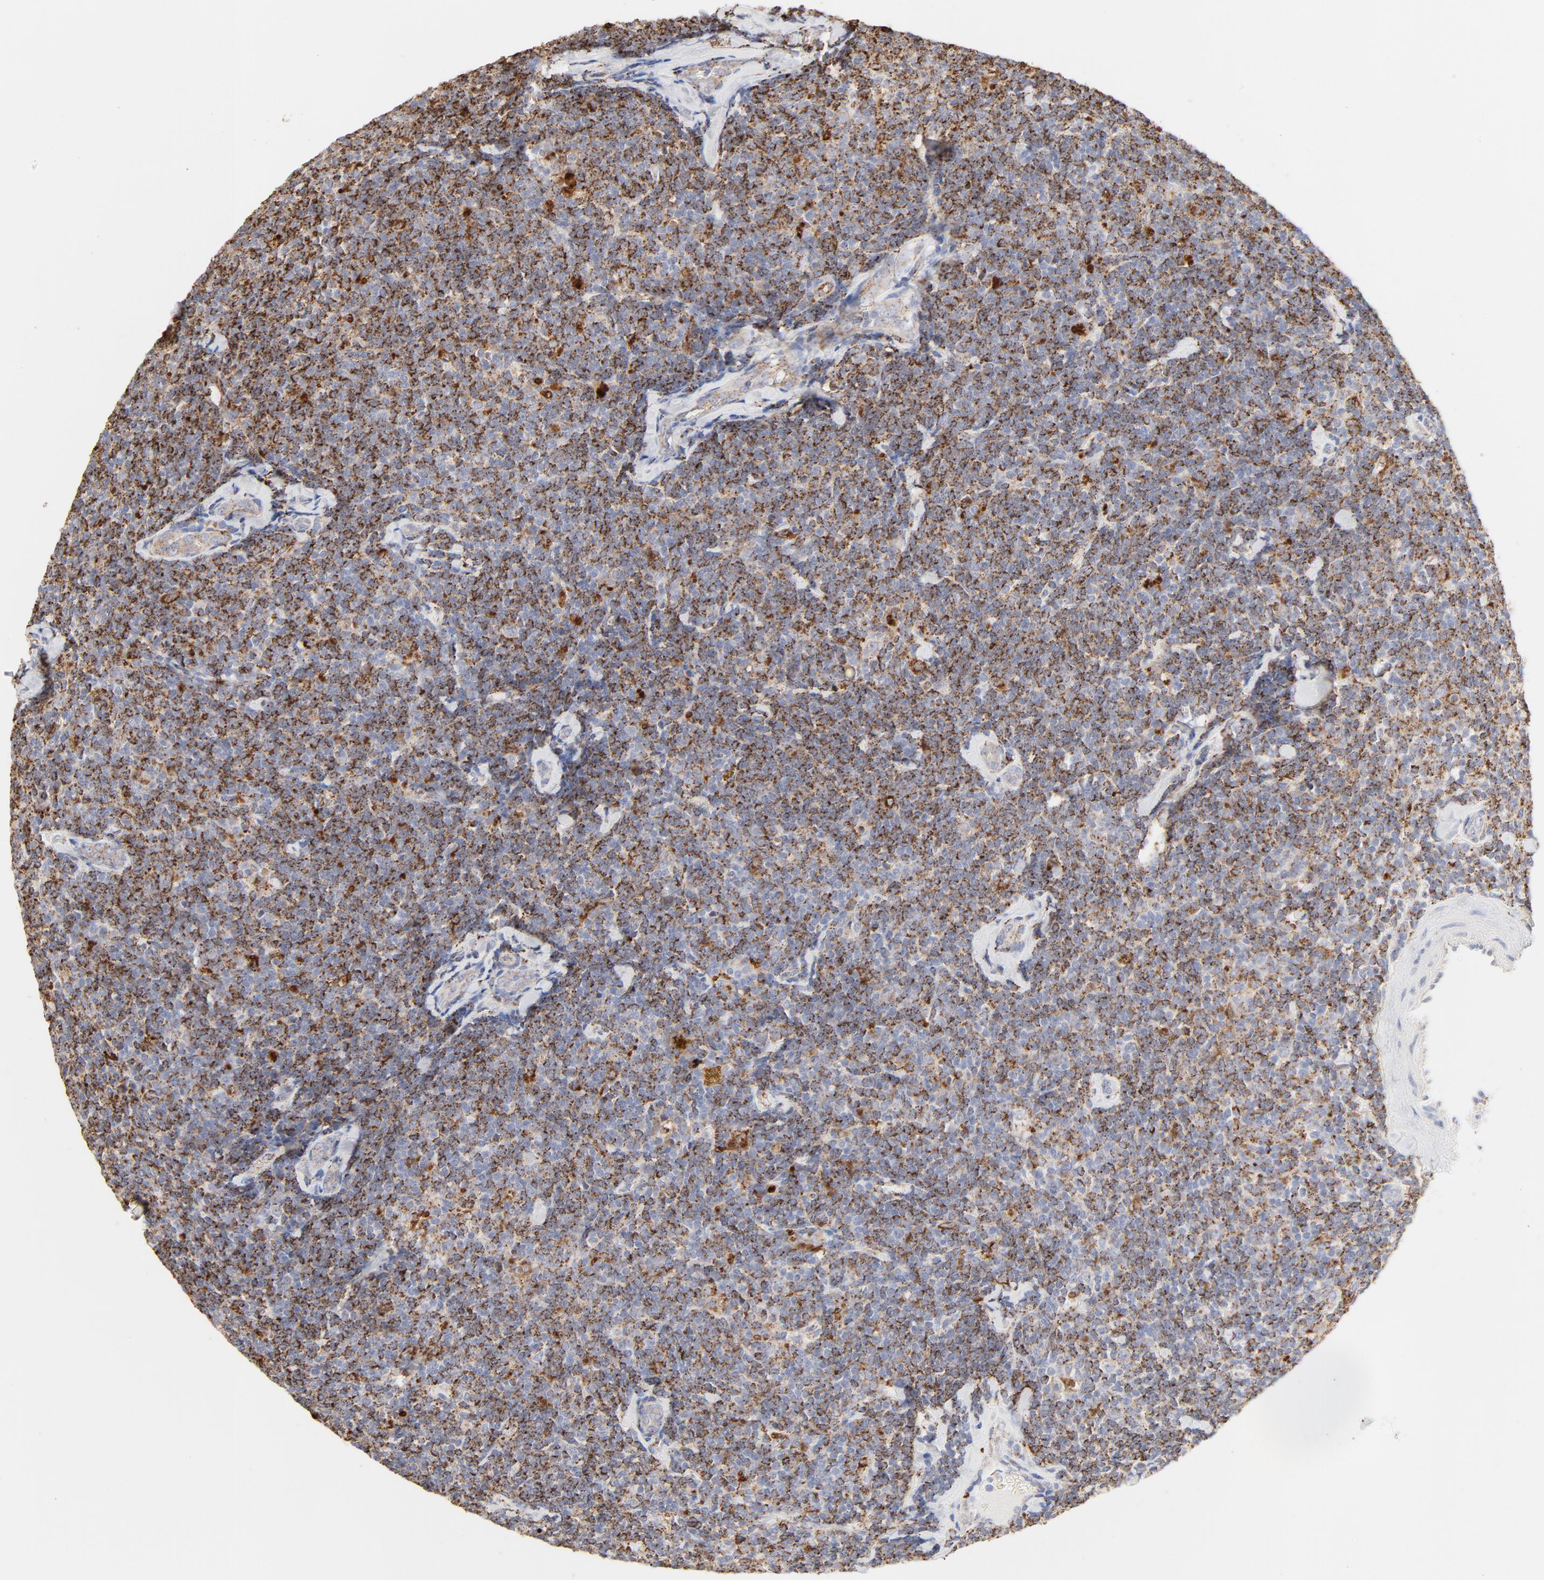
{"staining": {"intensity": "moderate", "quantity": ">75%", "location": "cytoplasmic/membranous"}, "tissue": "lymphoma", "cell_type": "Tumor cells", "image_type": "cancer", "snomed": [{"axis": "morphology", "description": "Malignant lymphoma, non-Hodgkin's type, Low grade"}, {"axis": "topography", "description": "Lymph node"}], "caption": "Immunohistochemistry micrograph of malignant lymphoma, non-Hodgkin's type (low-grade) stained for a protein (brown), which demonstrates medium levels of moderate cytoplasmic/membranous positivity in approximately >75% of tumor cells.", "gene": "CTSH", "patient": {"sex": "female", "age": 56}}